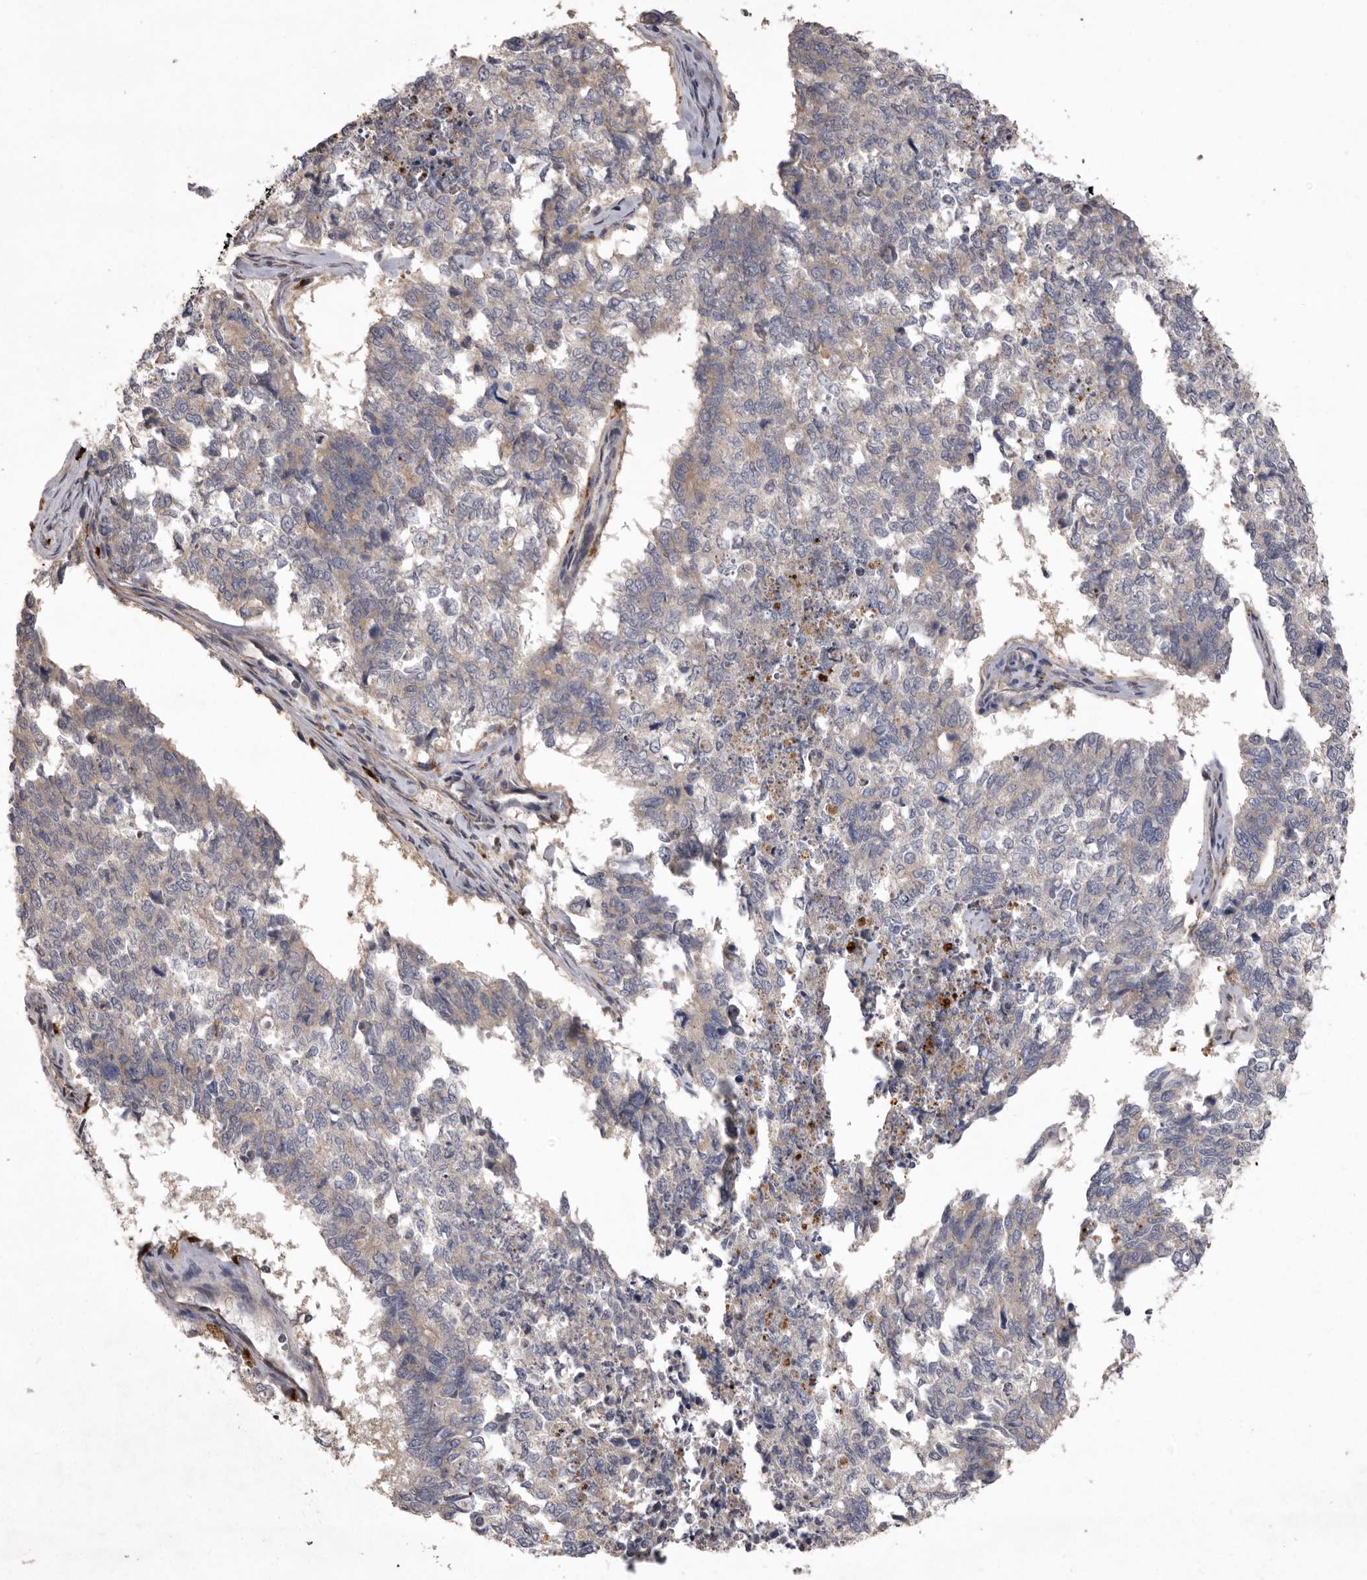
{"staining": {"intensity": "negative", "quantity": "none", "location": "none"}, "tissue": "cervical cancer", "cell_type": "Tumor cells", "image_type": "cancer", "snomed": [{"axis": "morphology", "description": "Squamous cell carcinoma, NOS"}, {"axis": "topography", "description": "Cervix"}], "caption": "Cervical cancer was stained to show a protein in brown. There is no significant positivity in tumor cells.", "gene": "WDR47", "patient": {"sex": "female", "age": 63}}